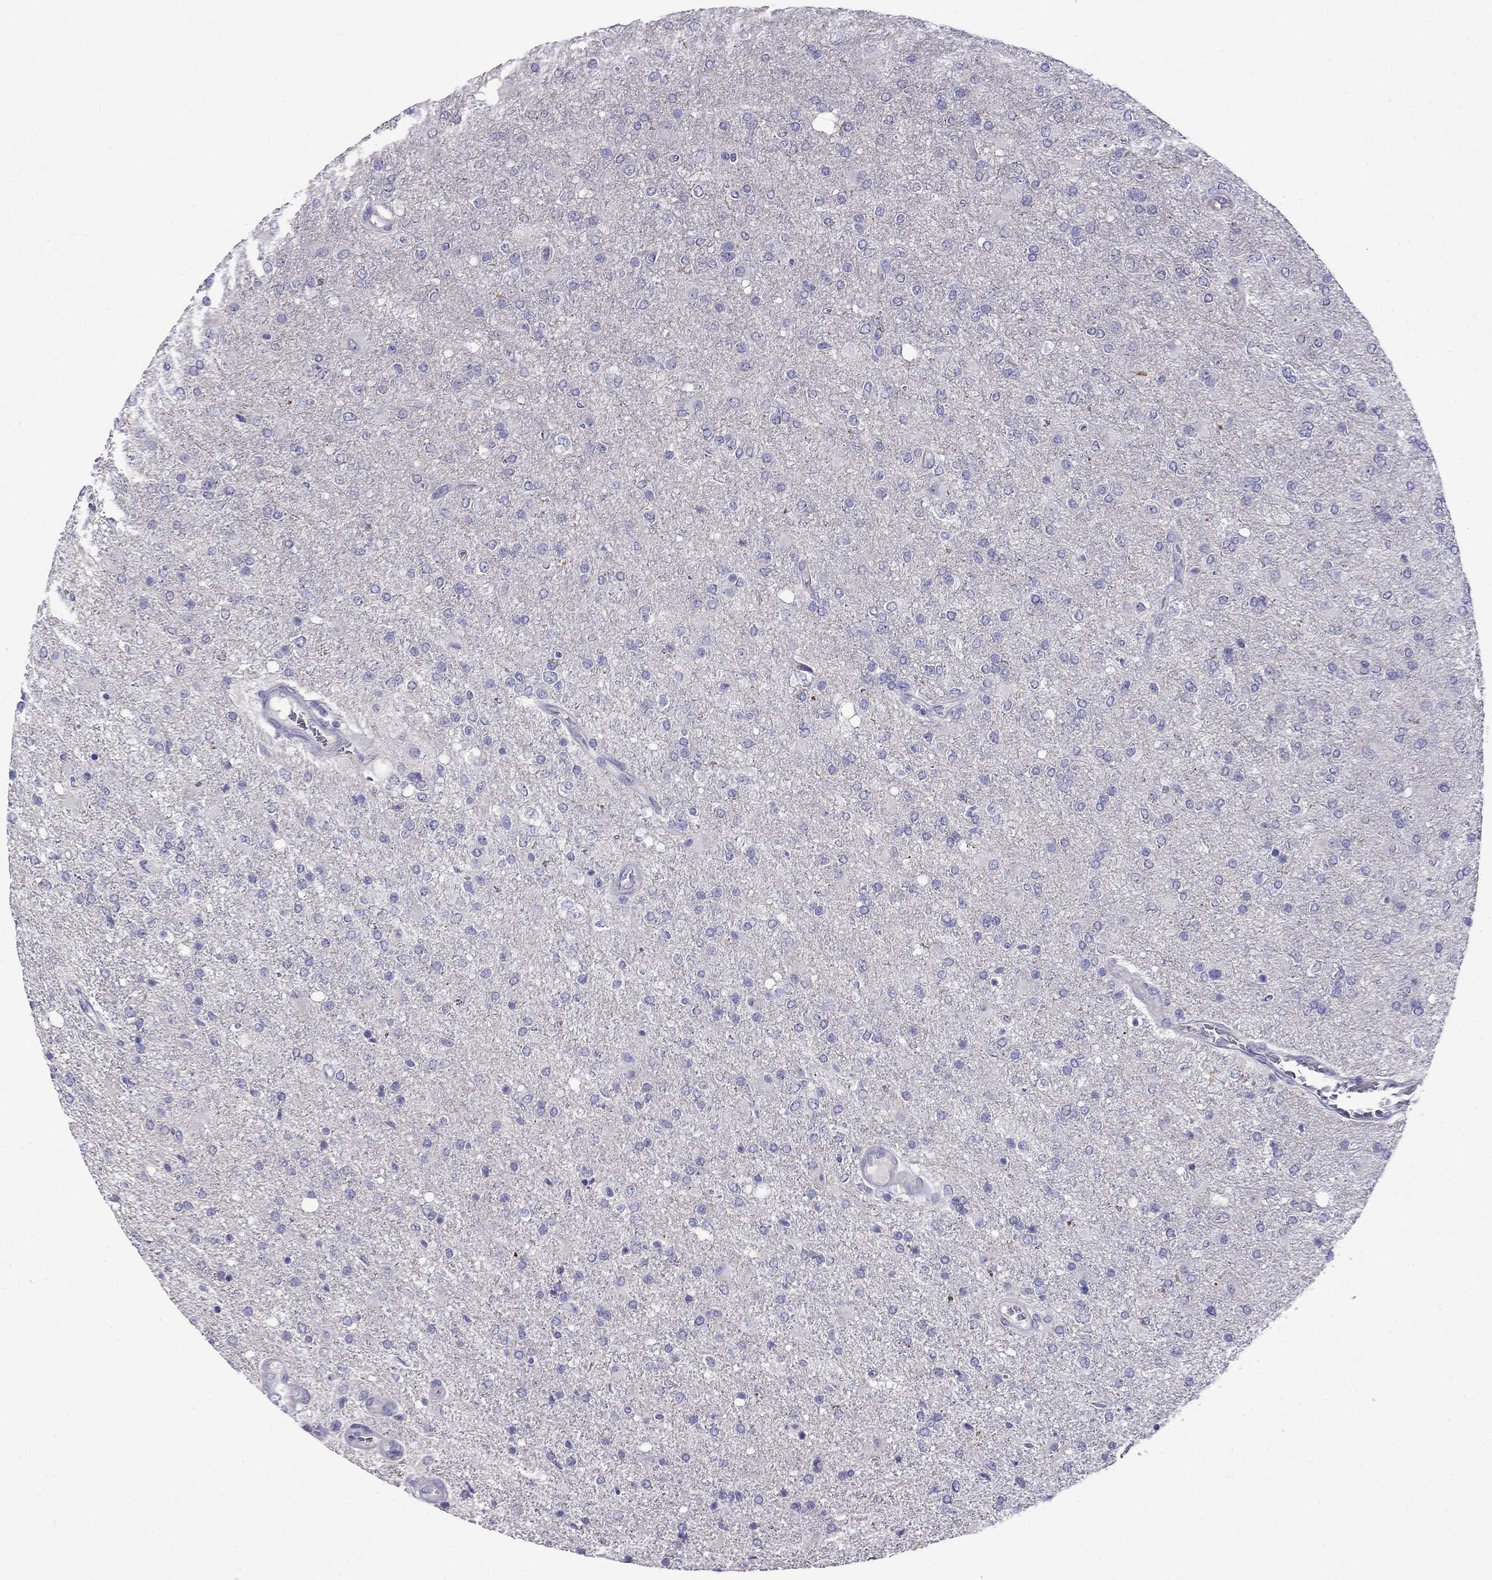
{"staining": {"intensity": "negative", "quantity": "none", "location": "none"}, "tissue": "glioma", "cell_type": "Tumor cells", "image_type": "cancer", "snomed": [{"axis": "morphology", "description": "Glioma, malignant, High grade"}, {"axis": "topography", "description": "Cerebral cortex"}], "caption": "Malignant high-grade glioma was stained to show a protein in brown. There is no significant staining in tumor cells.", "gene": "PATE1", "patient": {"sex": "male", "age": 70}}